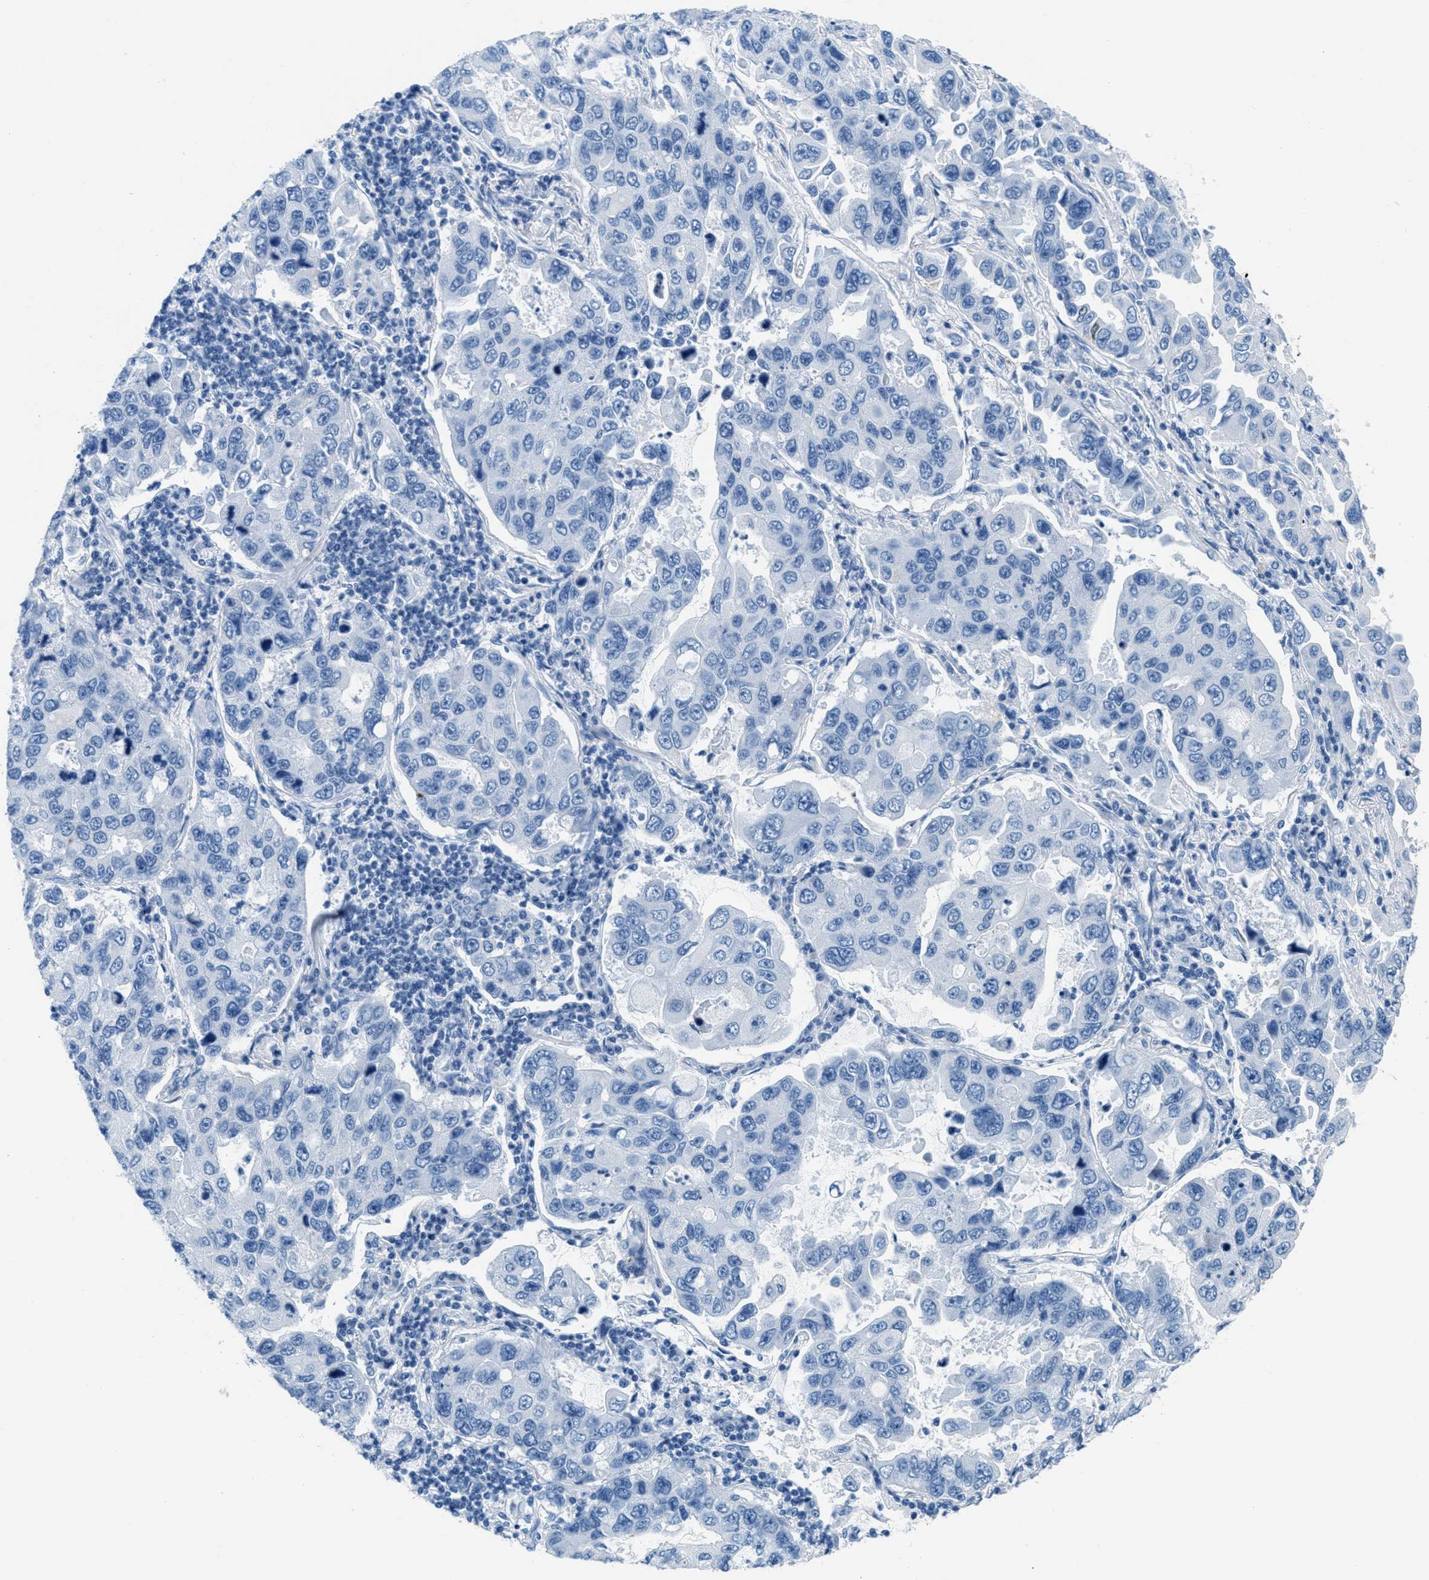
{"staining": {"intensity": "negative", "quantity": "none", "location": "none"}, "tissue": "lung cancer", "cell_type": "Tumor cells", "image_type": "cancer", "snomed": [{"axis": "morphology", "description": "Adenocarcinoma, NOS"}, {"axis": "topography", "description": "Lung"}], "caption": "Immunohistochemical staining of human lung adenocarcinoma displays no significant expression in tumor cells.", "gene": "MGARP", "patient": {"sex": "male", "age": 64}}